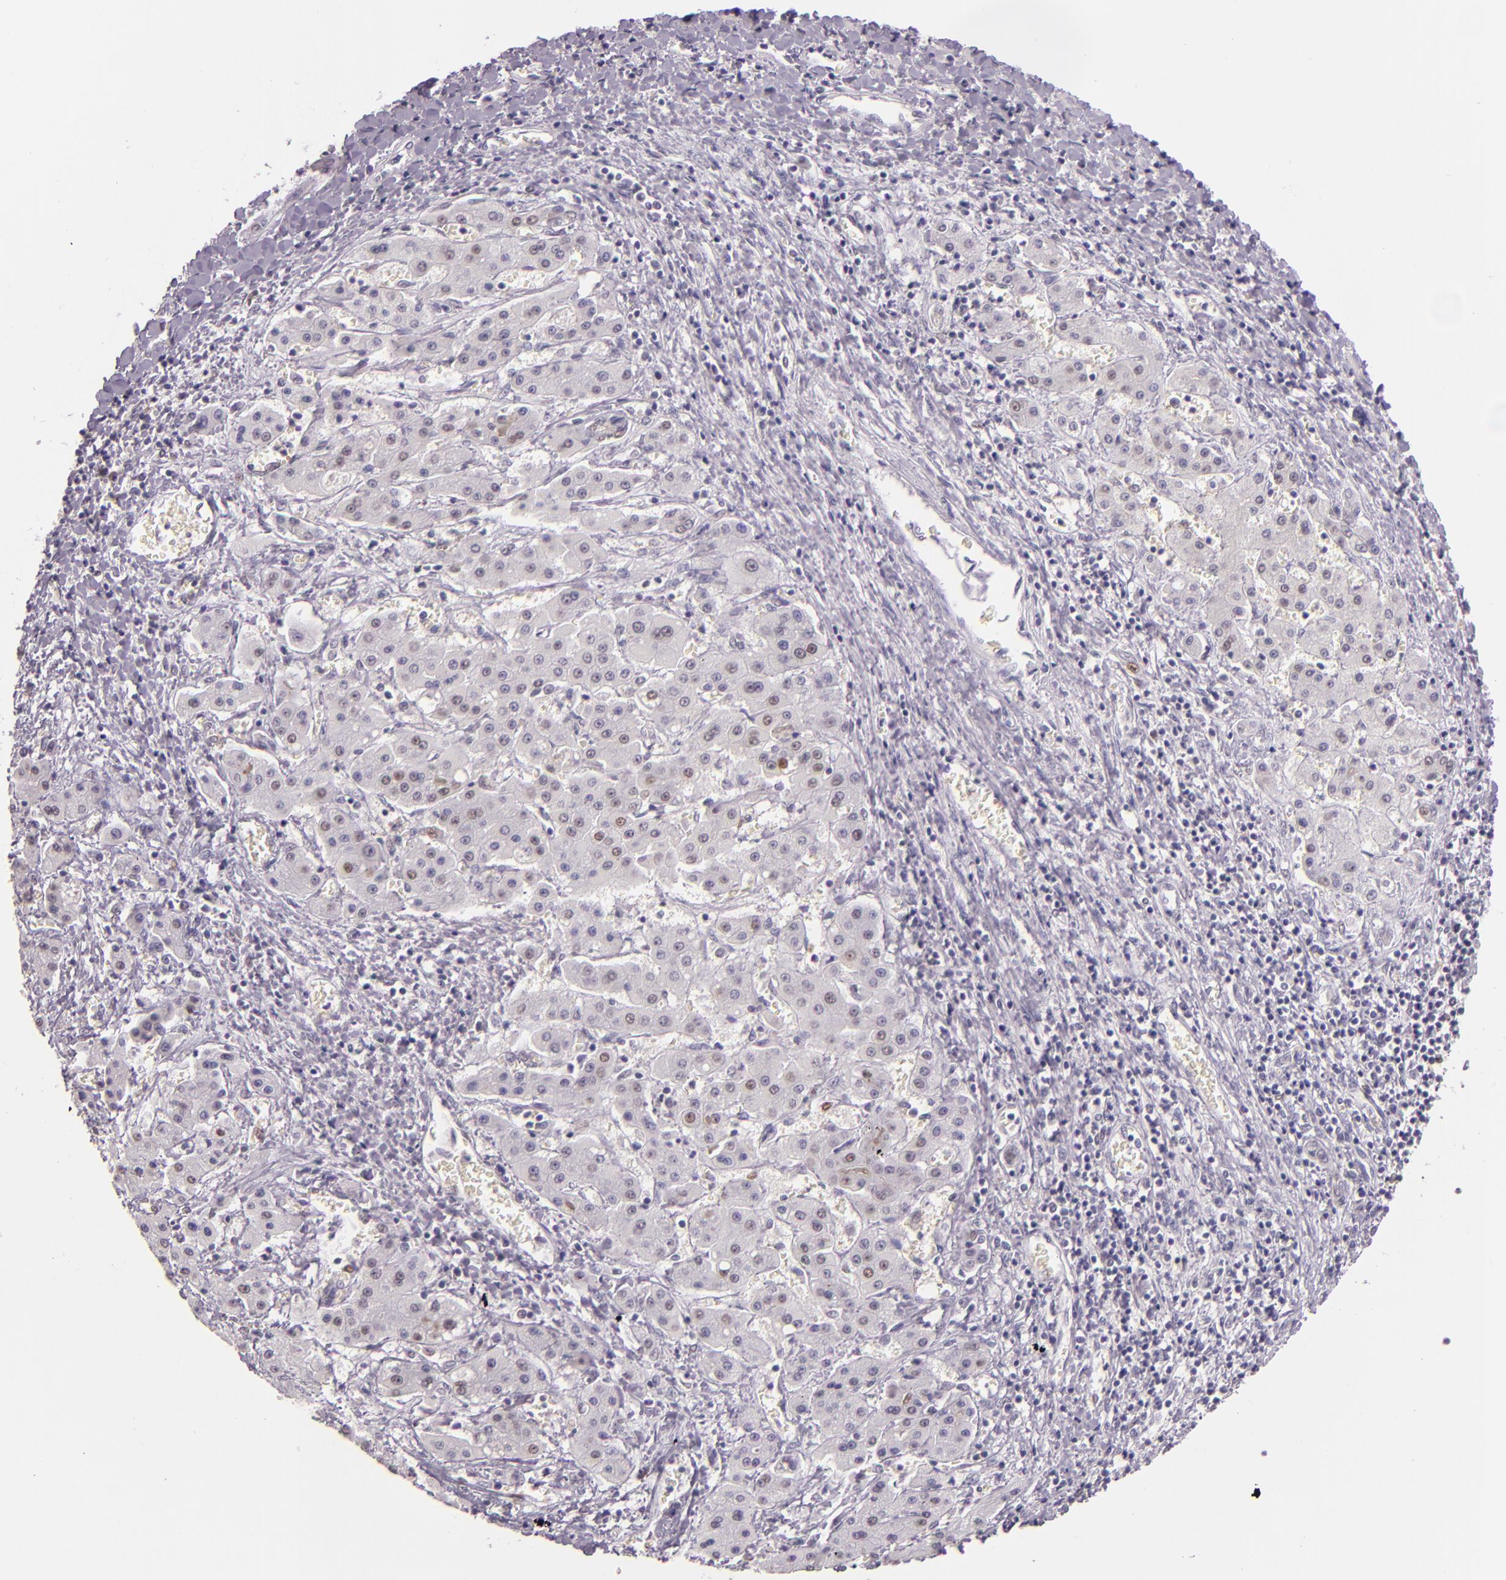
{"staining": {"intensity": "weak", "quantity": "25%-75%", "location": "cytoplasmic/membranous,nuclear"}, "tissue": "liver cancer", "cell_type": "Tumor cells", "image_type": "cancer", "snomed": [{"axis": "morphology", "description": "Carcinoma, Hepatocellular, NOS"}, {"axis": "topography", "description": "Liver"}], "caption": "Protein staining exhibits weak cytoplasmic/membranous and nuclear staining in approximately 25%-75% of tumor cells in hepatocellular carcinoma (liver).", "gene": "HSPA8", "patient": {"sex": "male", "age": 24}}